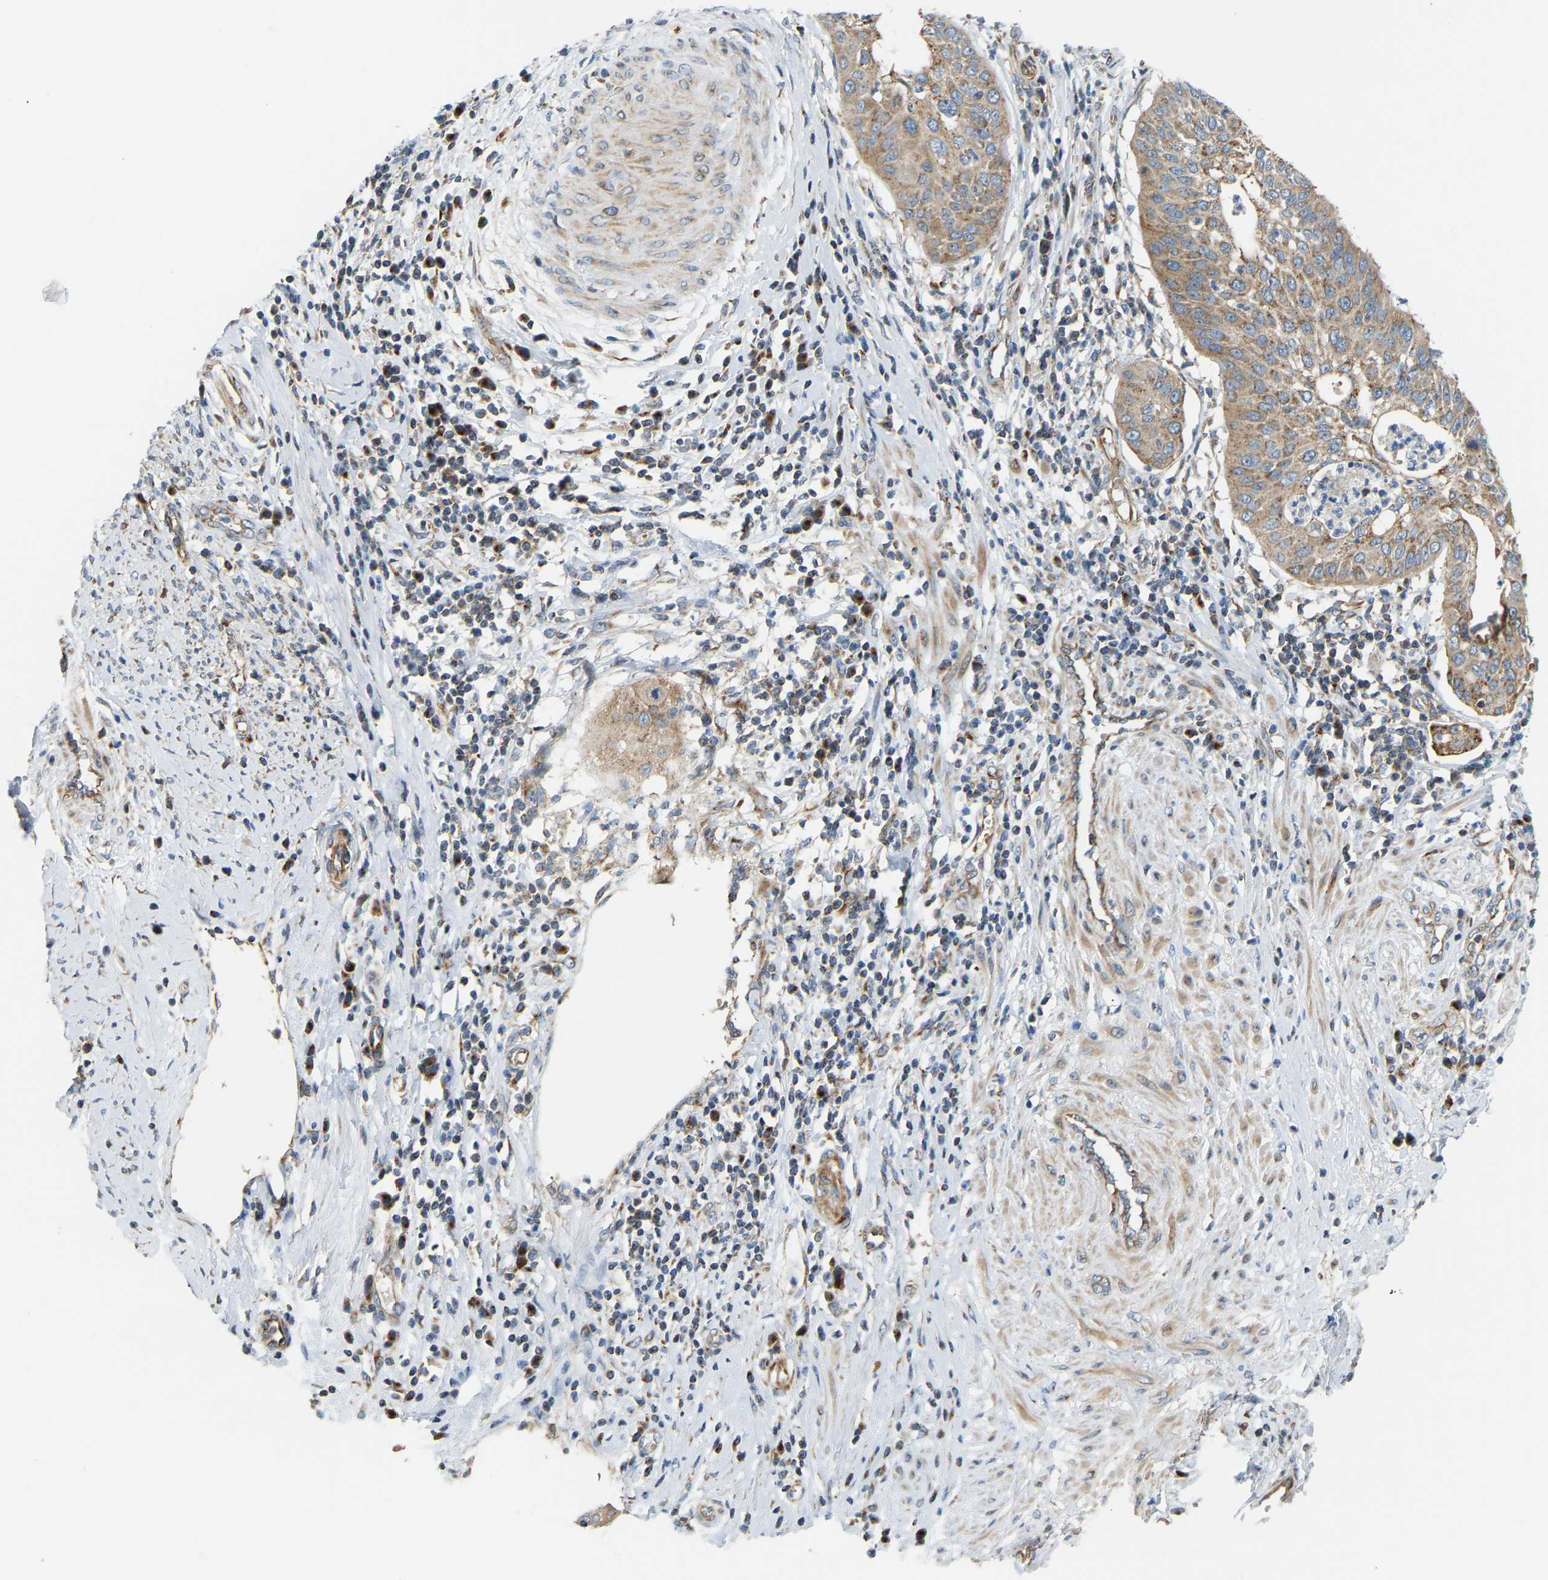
{"staining": {"intensity": "moderate", "quantity": ">75%", "location": "cytoplasmic/membranous"}, "tissue": "cervical cancer", "cell_type": "Tumor cells", "image_type": "cancer", "snomed": [{"axis": "morphology", "description": "Normal tissue, NOS"}, {"axis": "morphology", "description": "Squamous cell carcinoma, NOS"}, {"axis": "topography", "description": "Cervix"}], "caption": "Tumor cells display medium levels of moderate cytoplasmic/membranous positivity in approximately >75% of cells in human cervical squamous cell carcinoma.", "gene": "YIPF2", "patient": {"sex": "female", "age": 39}}